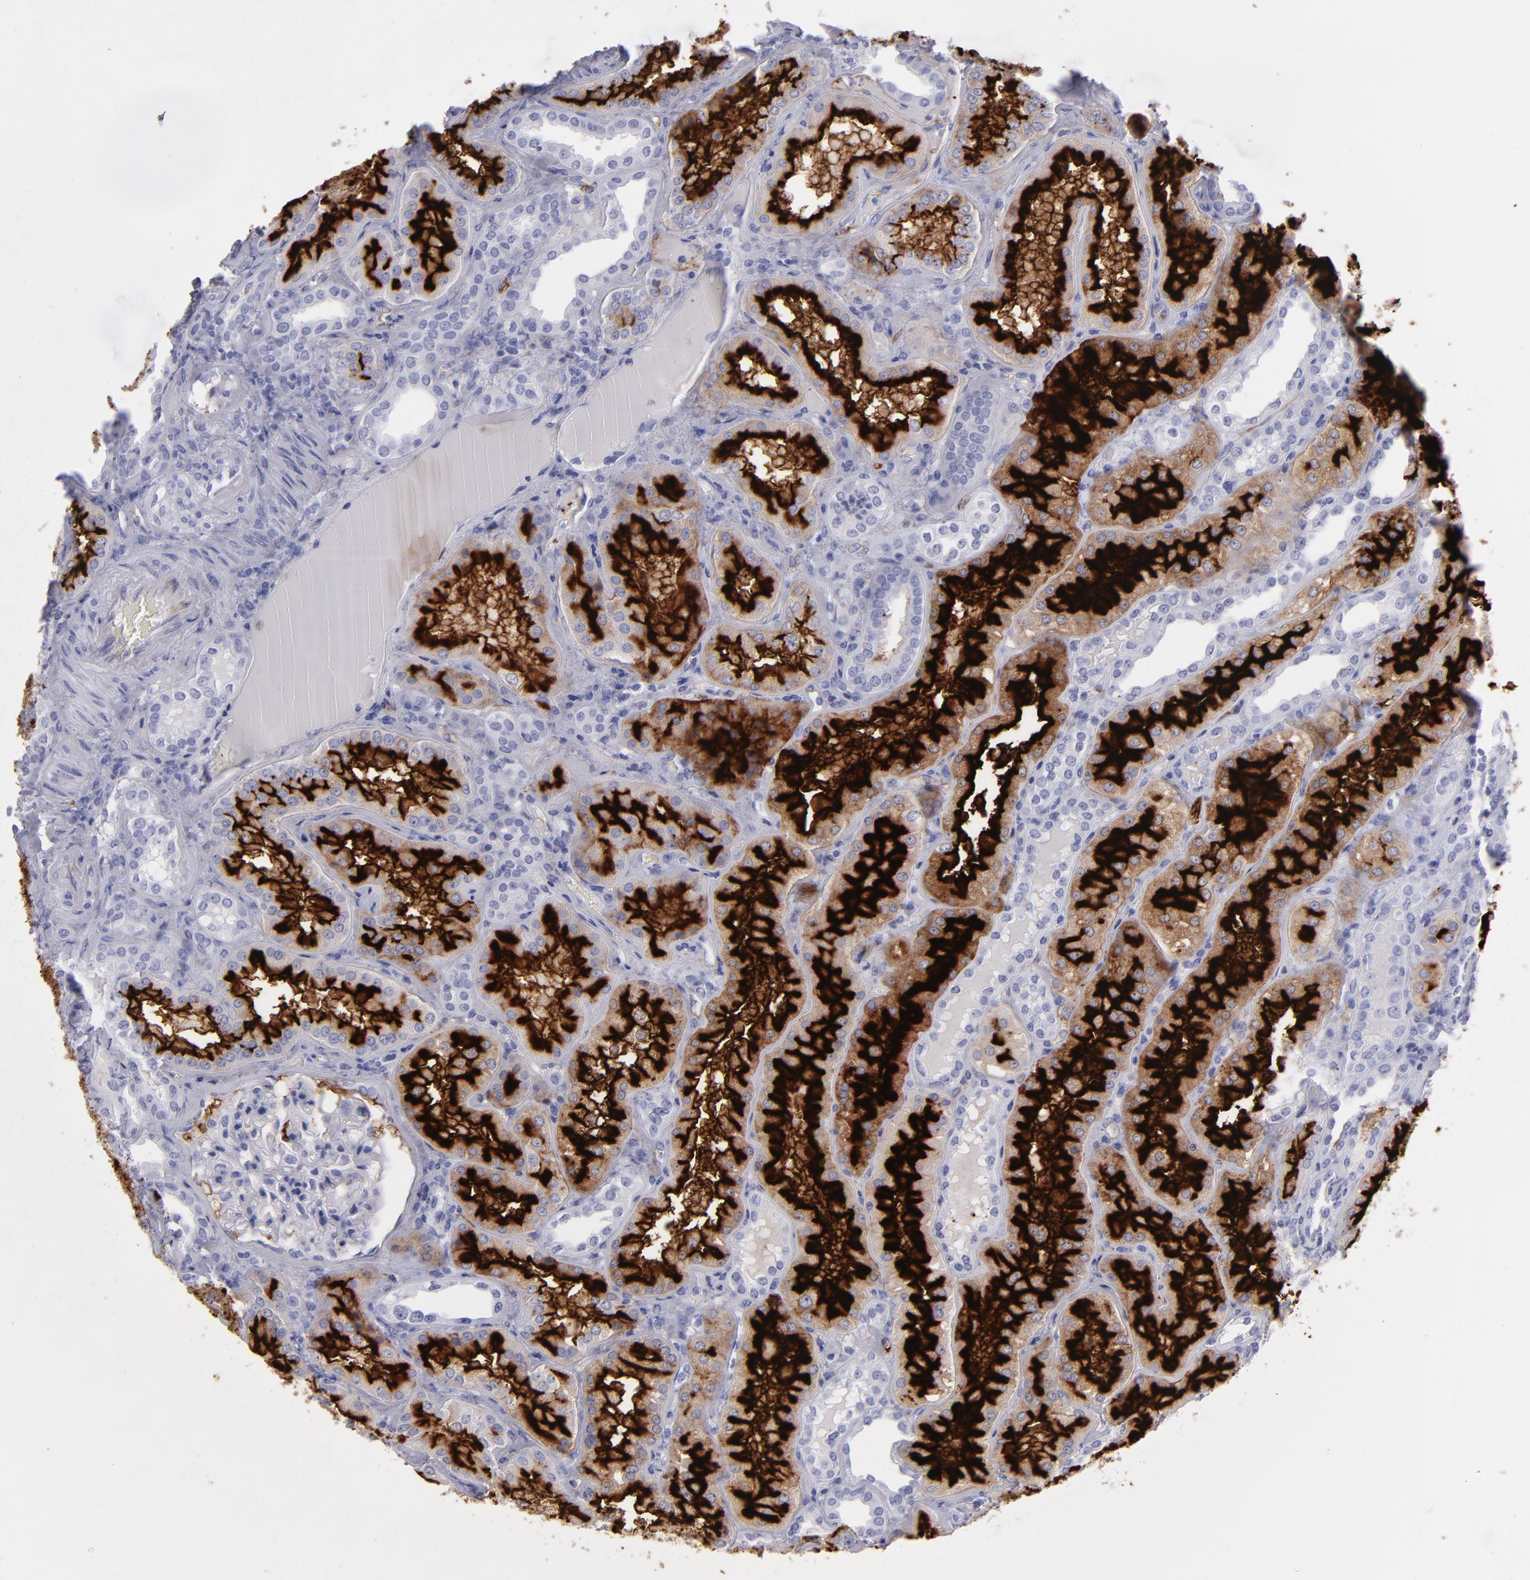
{"staining": {"intensity": "weak", "quantity": "<25%", "location": "cytoplasmic/membranous"}, "tissue": "kidney", "cell_type": "Cells in glomeruli", "image_type": "normal", "snomed": [{"axis": "morphology", "description": "Normal tissue, NOS"}, {"axis": "topography", "description": "Kidney"}], "caption": "Immunohistochemistry micrograph of unremarkable kidney: human kidney stained with DAB (3,3'-diaminobenzidine) reveals no significant protein expression in cells in glomeruli.", "gene": "ACE", "patient": {"sex": "female", "age": 56}}